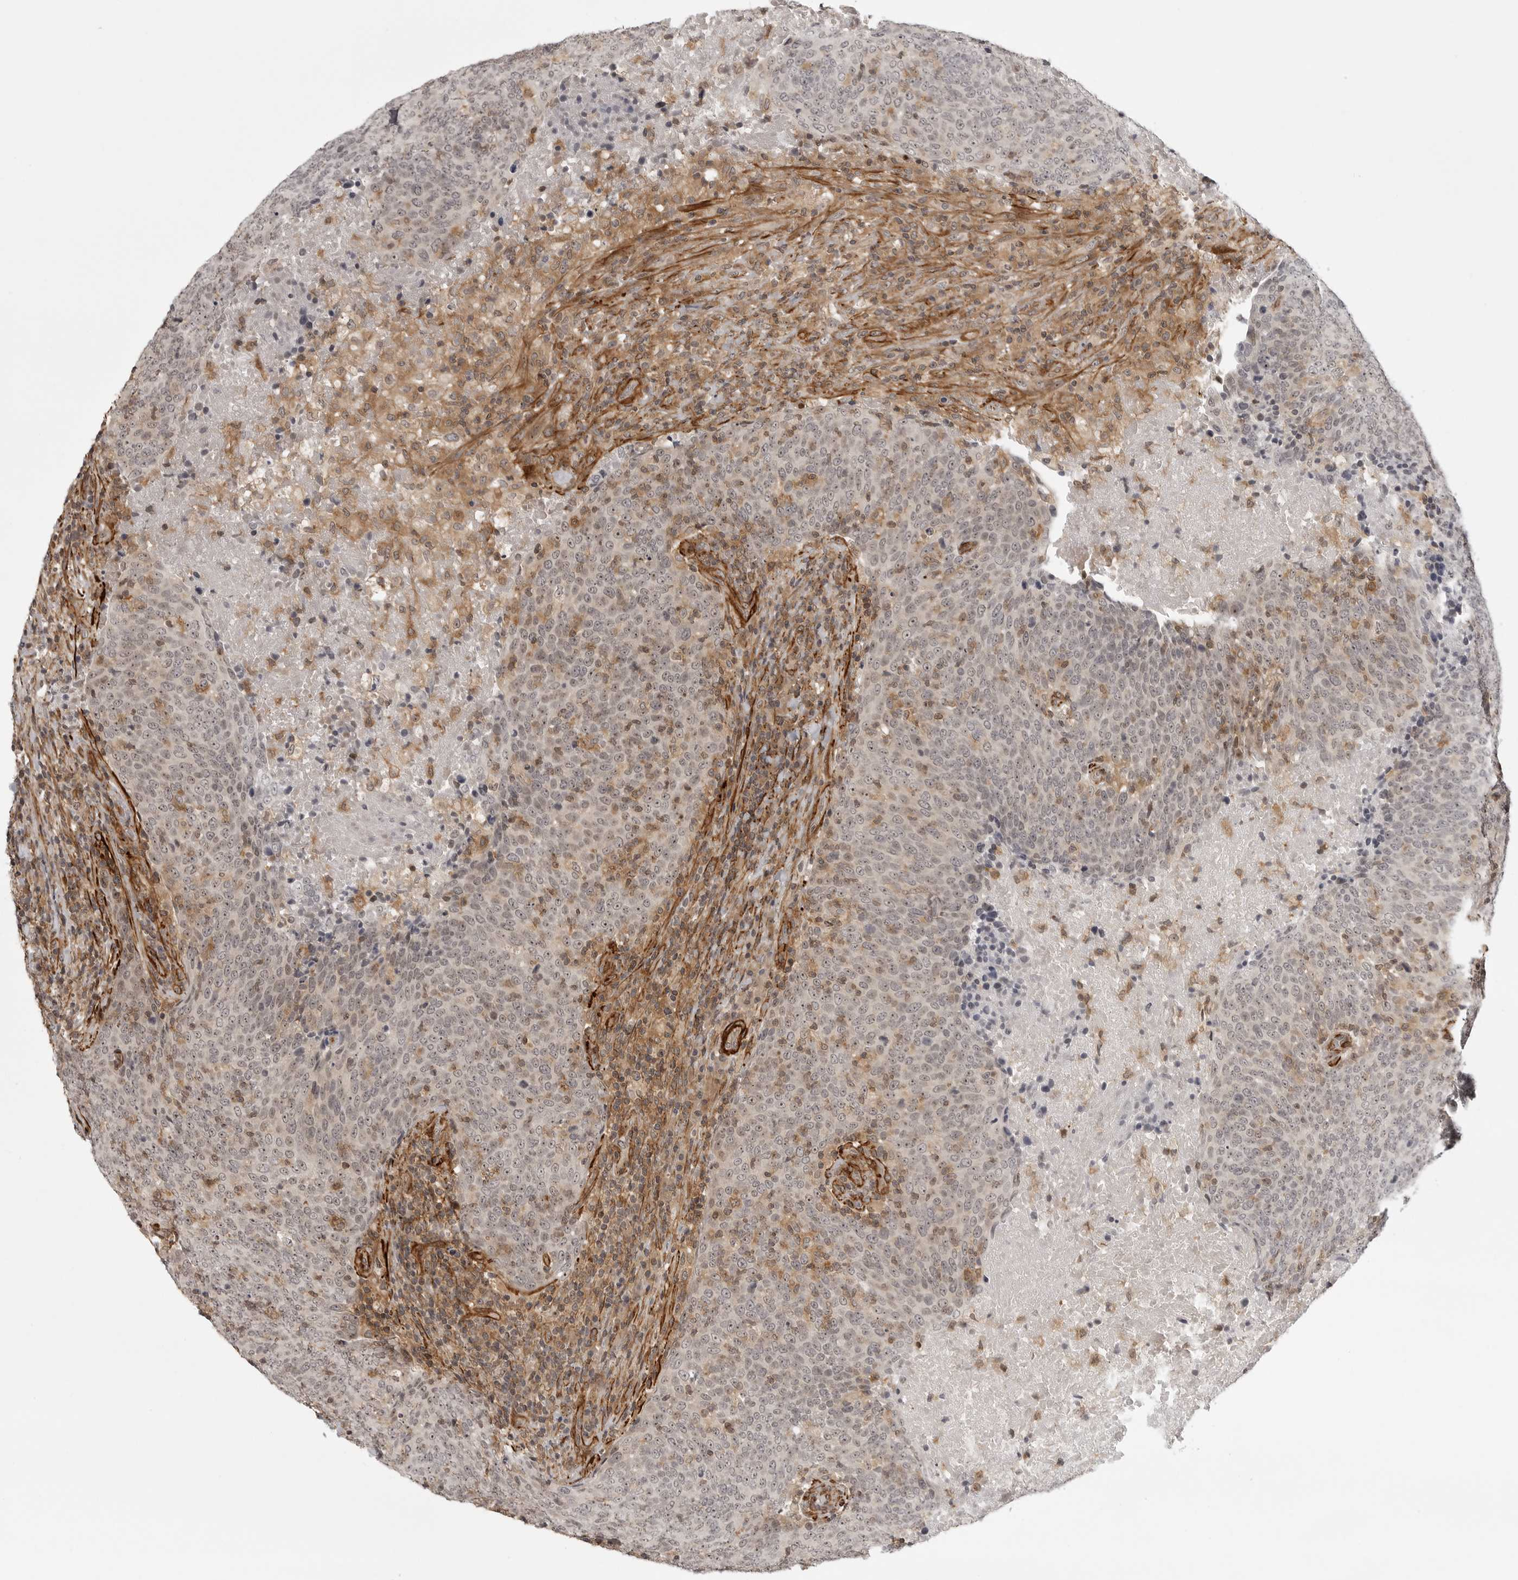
{"staining": {"intensity": "weak", "quantity": ">75%", "location": "nuclear"}, "tissue": "head and neck cancer", "cell_type": "Tumor cells", "image_type": "cancer", "snomed": [{"axis": "morphology", "description": "Squamous cell carcinoma, NOS"}, {"axis": "morphology", "description": "Squamous cell carcinoma, metastatic, NOS"}, {"axis": "topography", "description": "Lymph node"}, {"axis": "topography", "description": "Head-Neck"}], "caption": "There is low levels of weak nuclear staining in tumor cells of head and neck squamous cell carcinoma, as demonstrated by immunohistochemical staining (brown color).", "gene": "TUT4", "patient": {"sex": "male", "age": 62}}